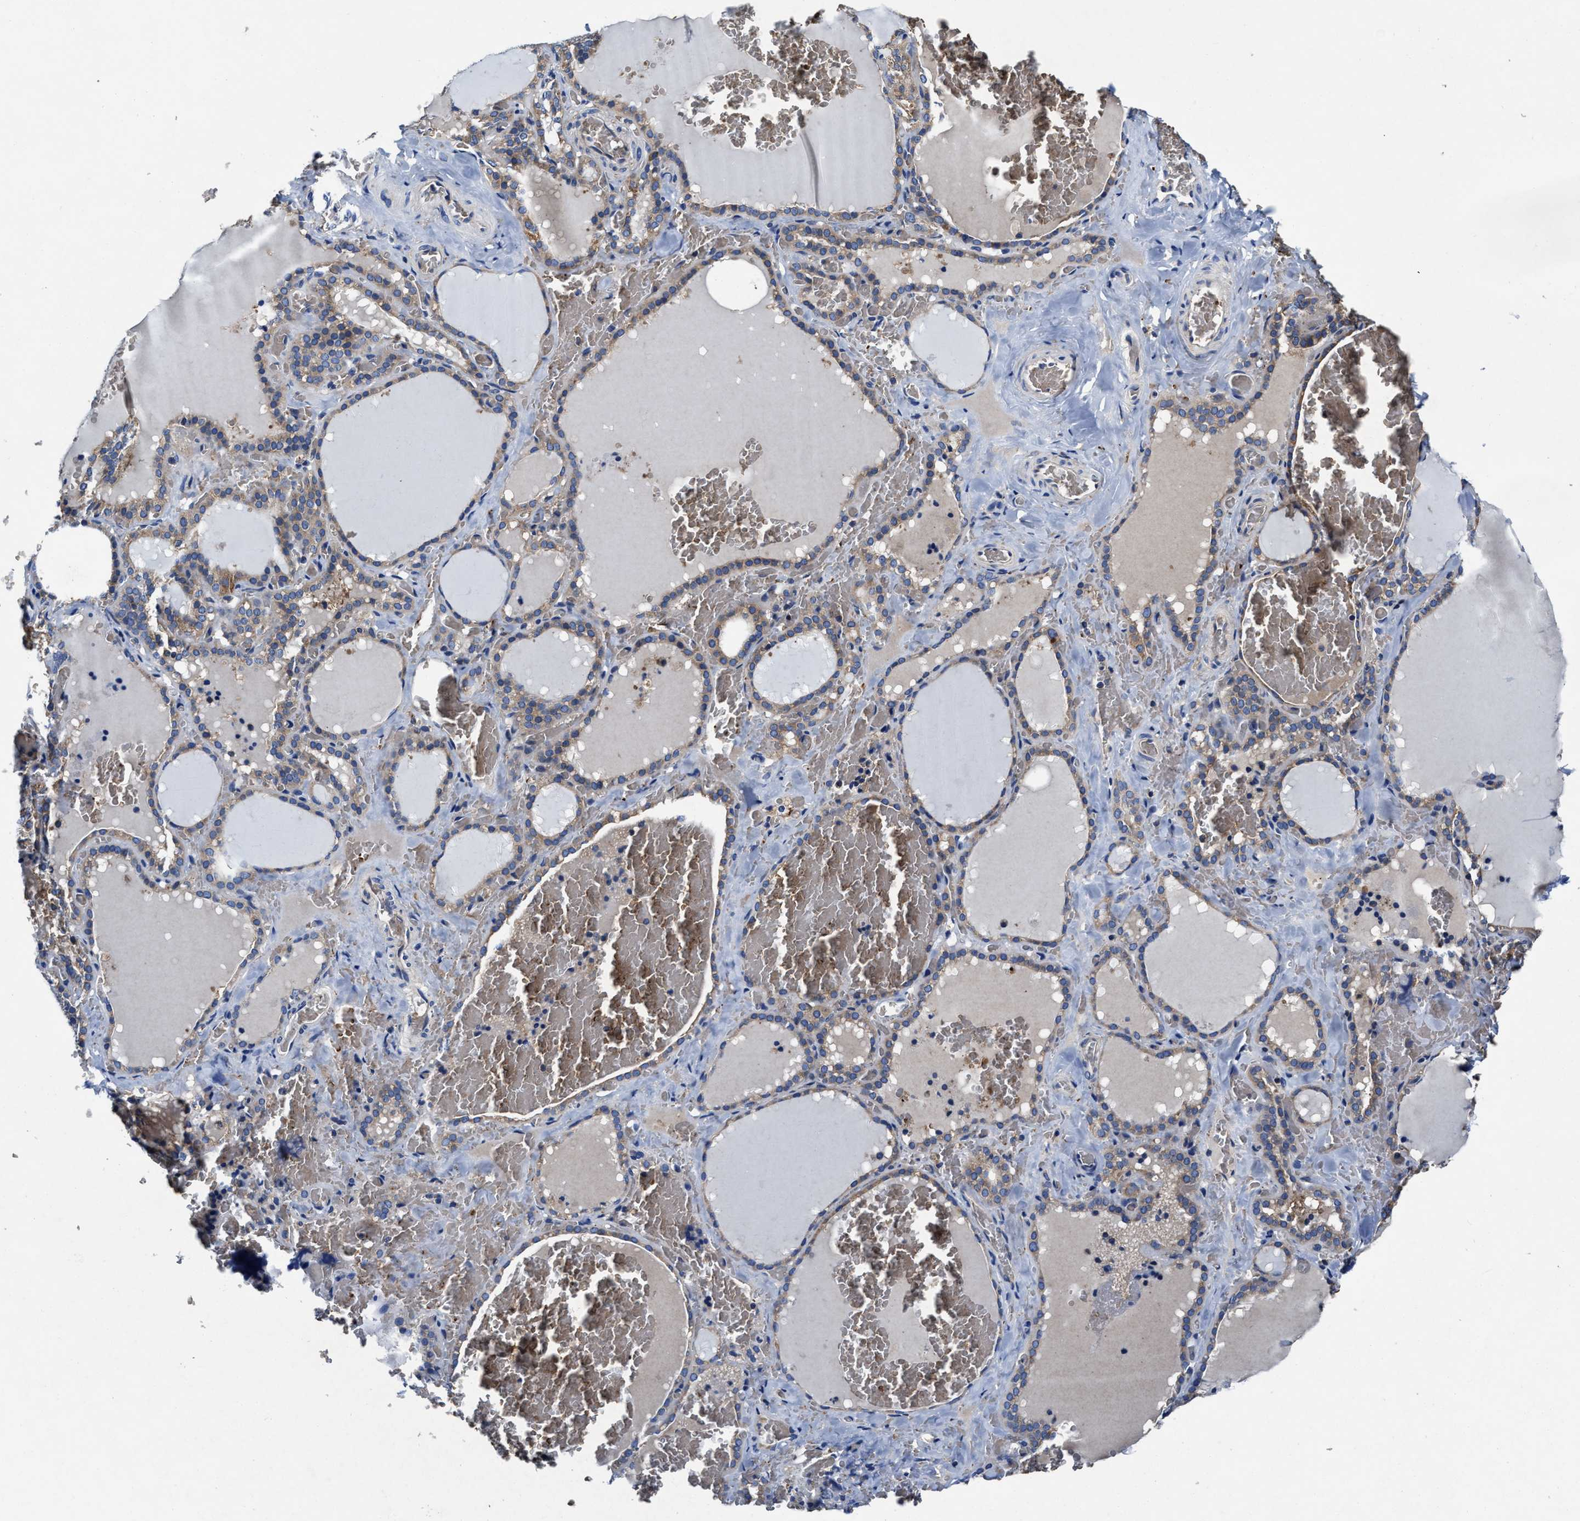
{"staining": {"intensity": "weak", "quantity": ">75%", "location": "cytoplasmic/membranous"}, "tissue": "thyroid gland", "cell_type": "Glandular cells", "image_type": "normal", "snomed": [{"axis": "morphology", "description": "Normal tissue, NOS"}, {"axis": "topography", "description": "Thyroid gland"}], "caption": "Immunohistochemistry (IHC) histopathology image of benign thyroid gland: thyroid gland stained using immunohistochemistry demonstrates low levels of weak protein expression localized specifically in the cytoplasmic/membranous of glandular cells, appearing as a cytoplasmic/membranous brown color.", "gene": "PHLPP1", "patient": {"sex": "female", "age": 22}}